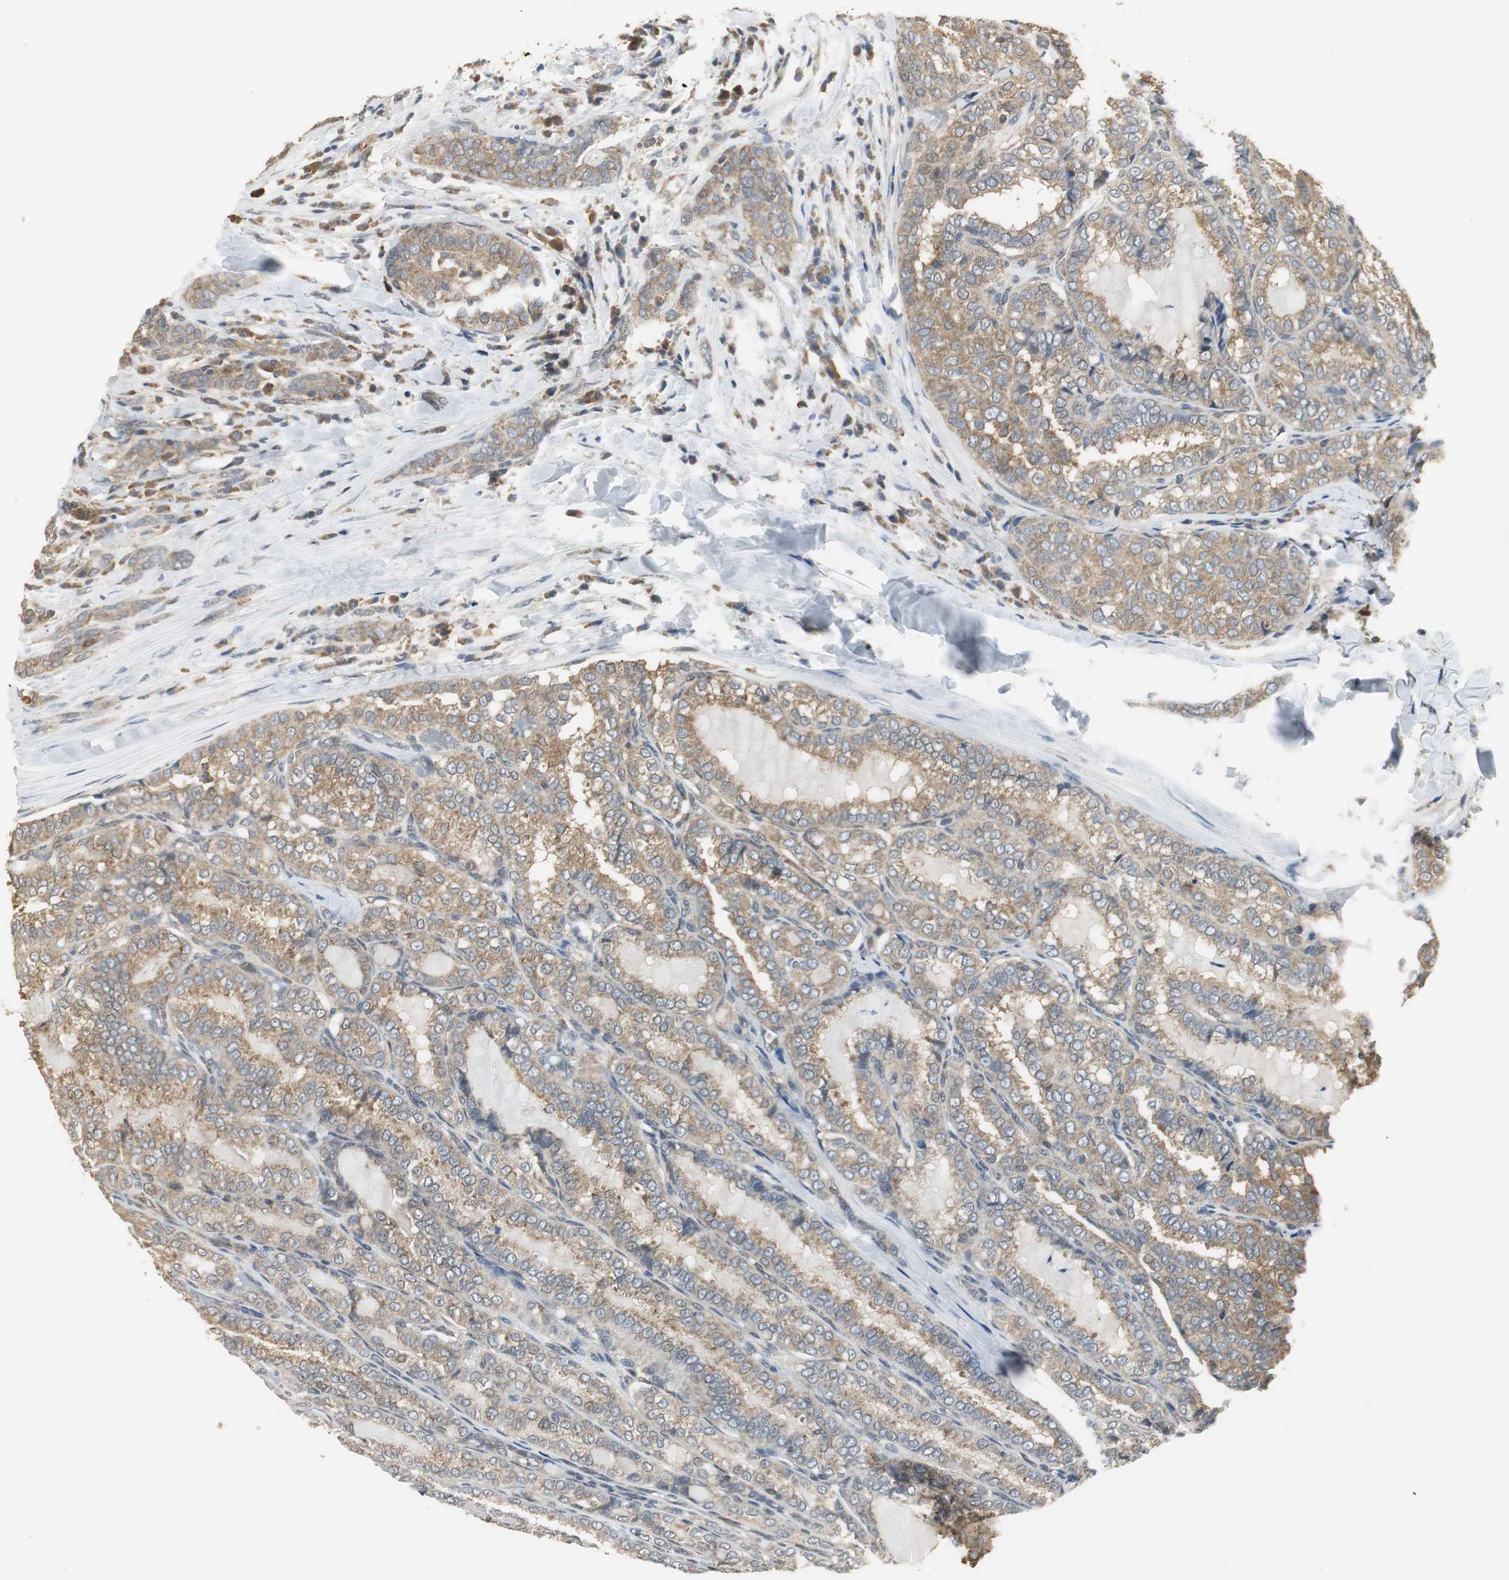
{"staining": {"intensity": "weak", "quantity": ">75%", "location": "cytoplasmic/membranous"}, "tissue": "thyroid cancer", "cell_type": "Tumor cells", "image_type": "cancer", "snomed": [{"axis": "morphology", "description": "Papillary adenocarcinoma, NOS"}, {"axis": "topography", "description": "Thyroid gland"}], "caption": "The micrograph exhibits immunohistochemical staining of thyroid papillary adenocarcinoma. There is weak cytoplasmic/membranous expression is present in about >75% of tumor cells.", "gene": "CCT5", "patient": {"sex": "female", "age": 30}}